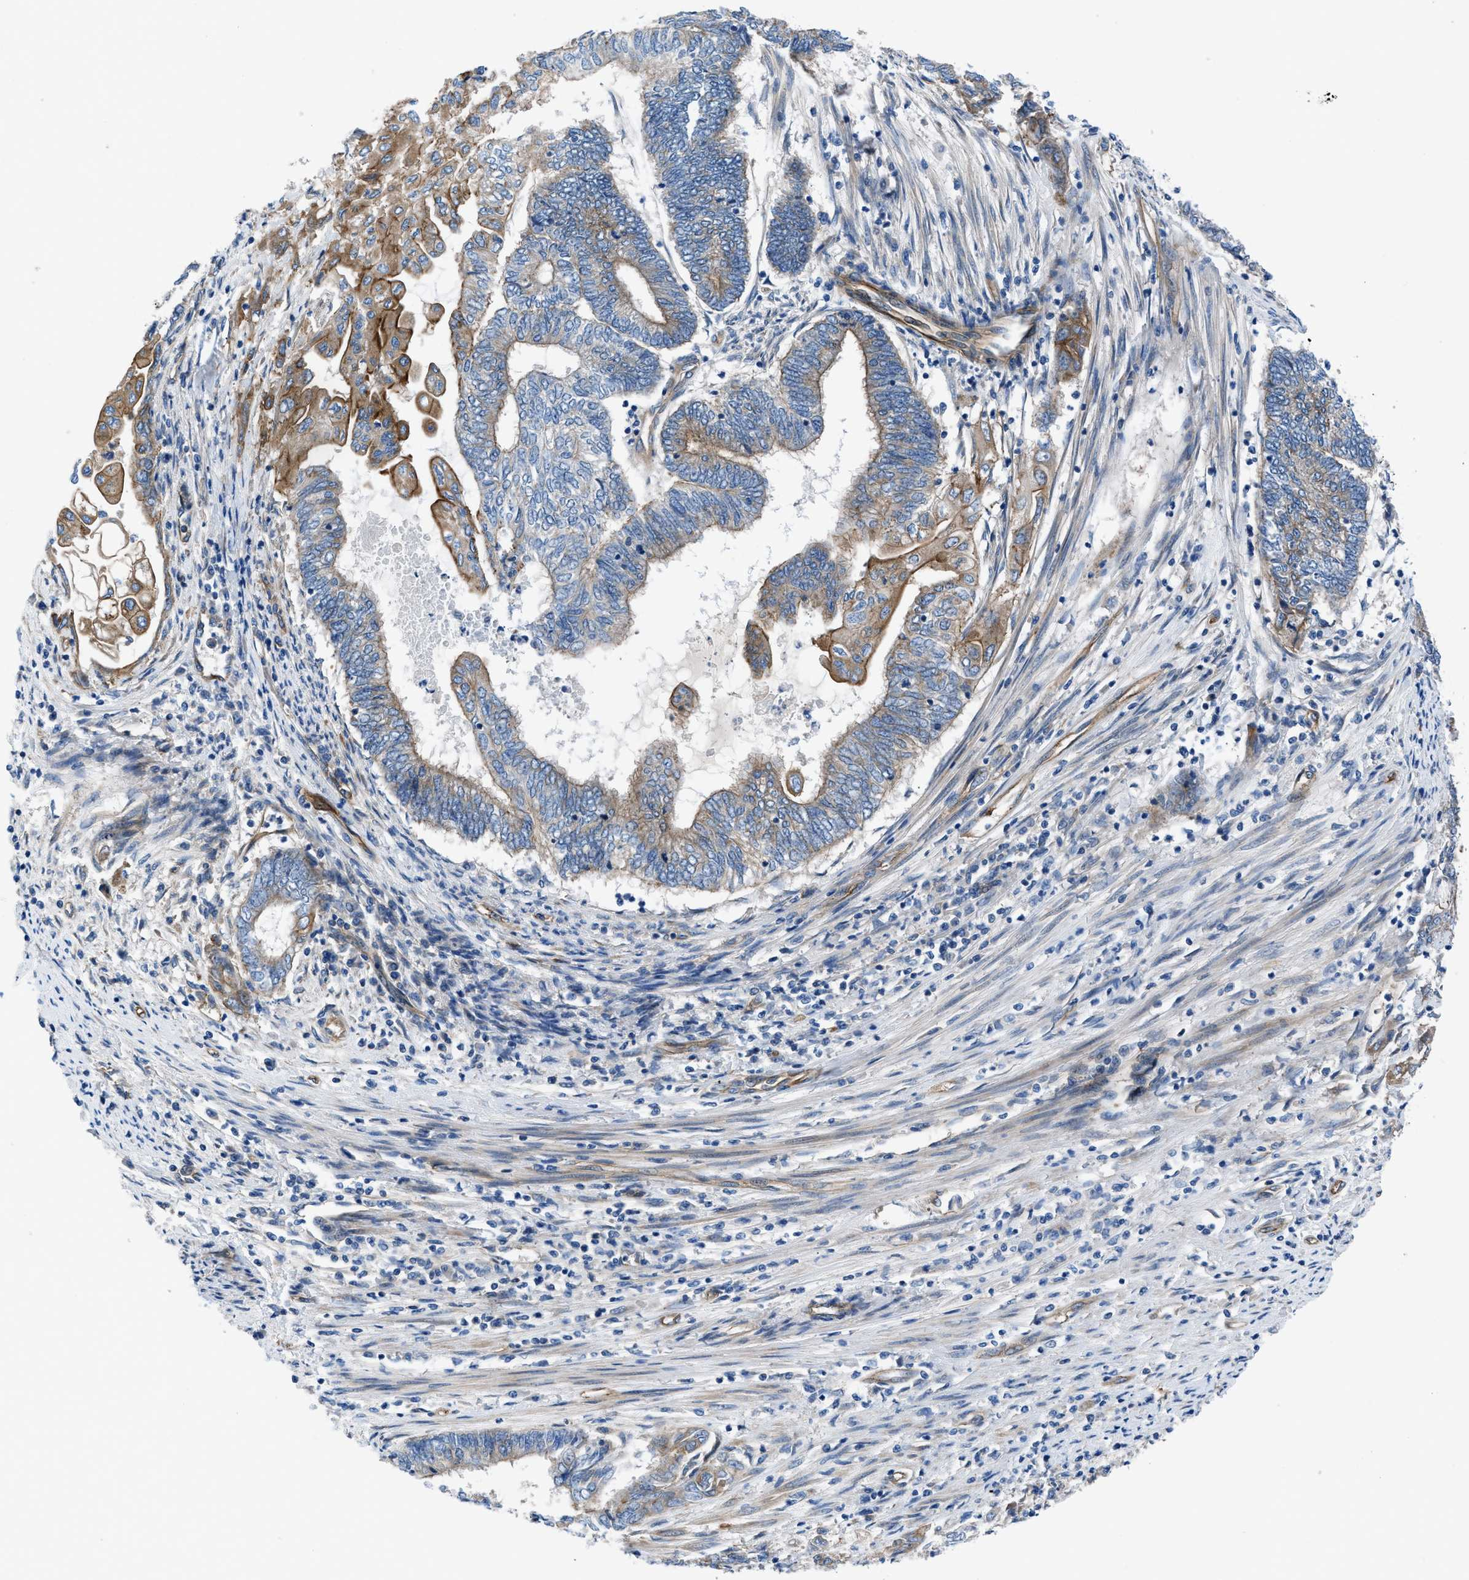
{"staining": {"intensity": "moderate", "quantity": "25%-75%", "location": "cytoplasmic/membranous"}, "tissue": "endometrial cancer", "cell_type": "Tumor cells", "image_type": "cancer", "snomed": [{"axis": "morphology", "description": "Adenocarcinoma, NOS"}, {"axis": "topography", "description": "Uterus"}, {"axis": "topography", "description": "Endometrium"}], "caption": "Protein analysis of endometrial cancer tissue exhibits moderate cytoplasmic/membranous positivity in about 25%-75% of tumor cells.", "gene": "TRIP4", "patient": {"sex": "female", "age": 70}}